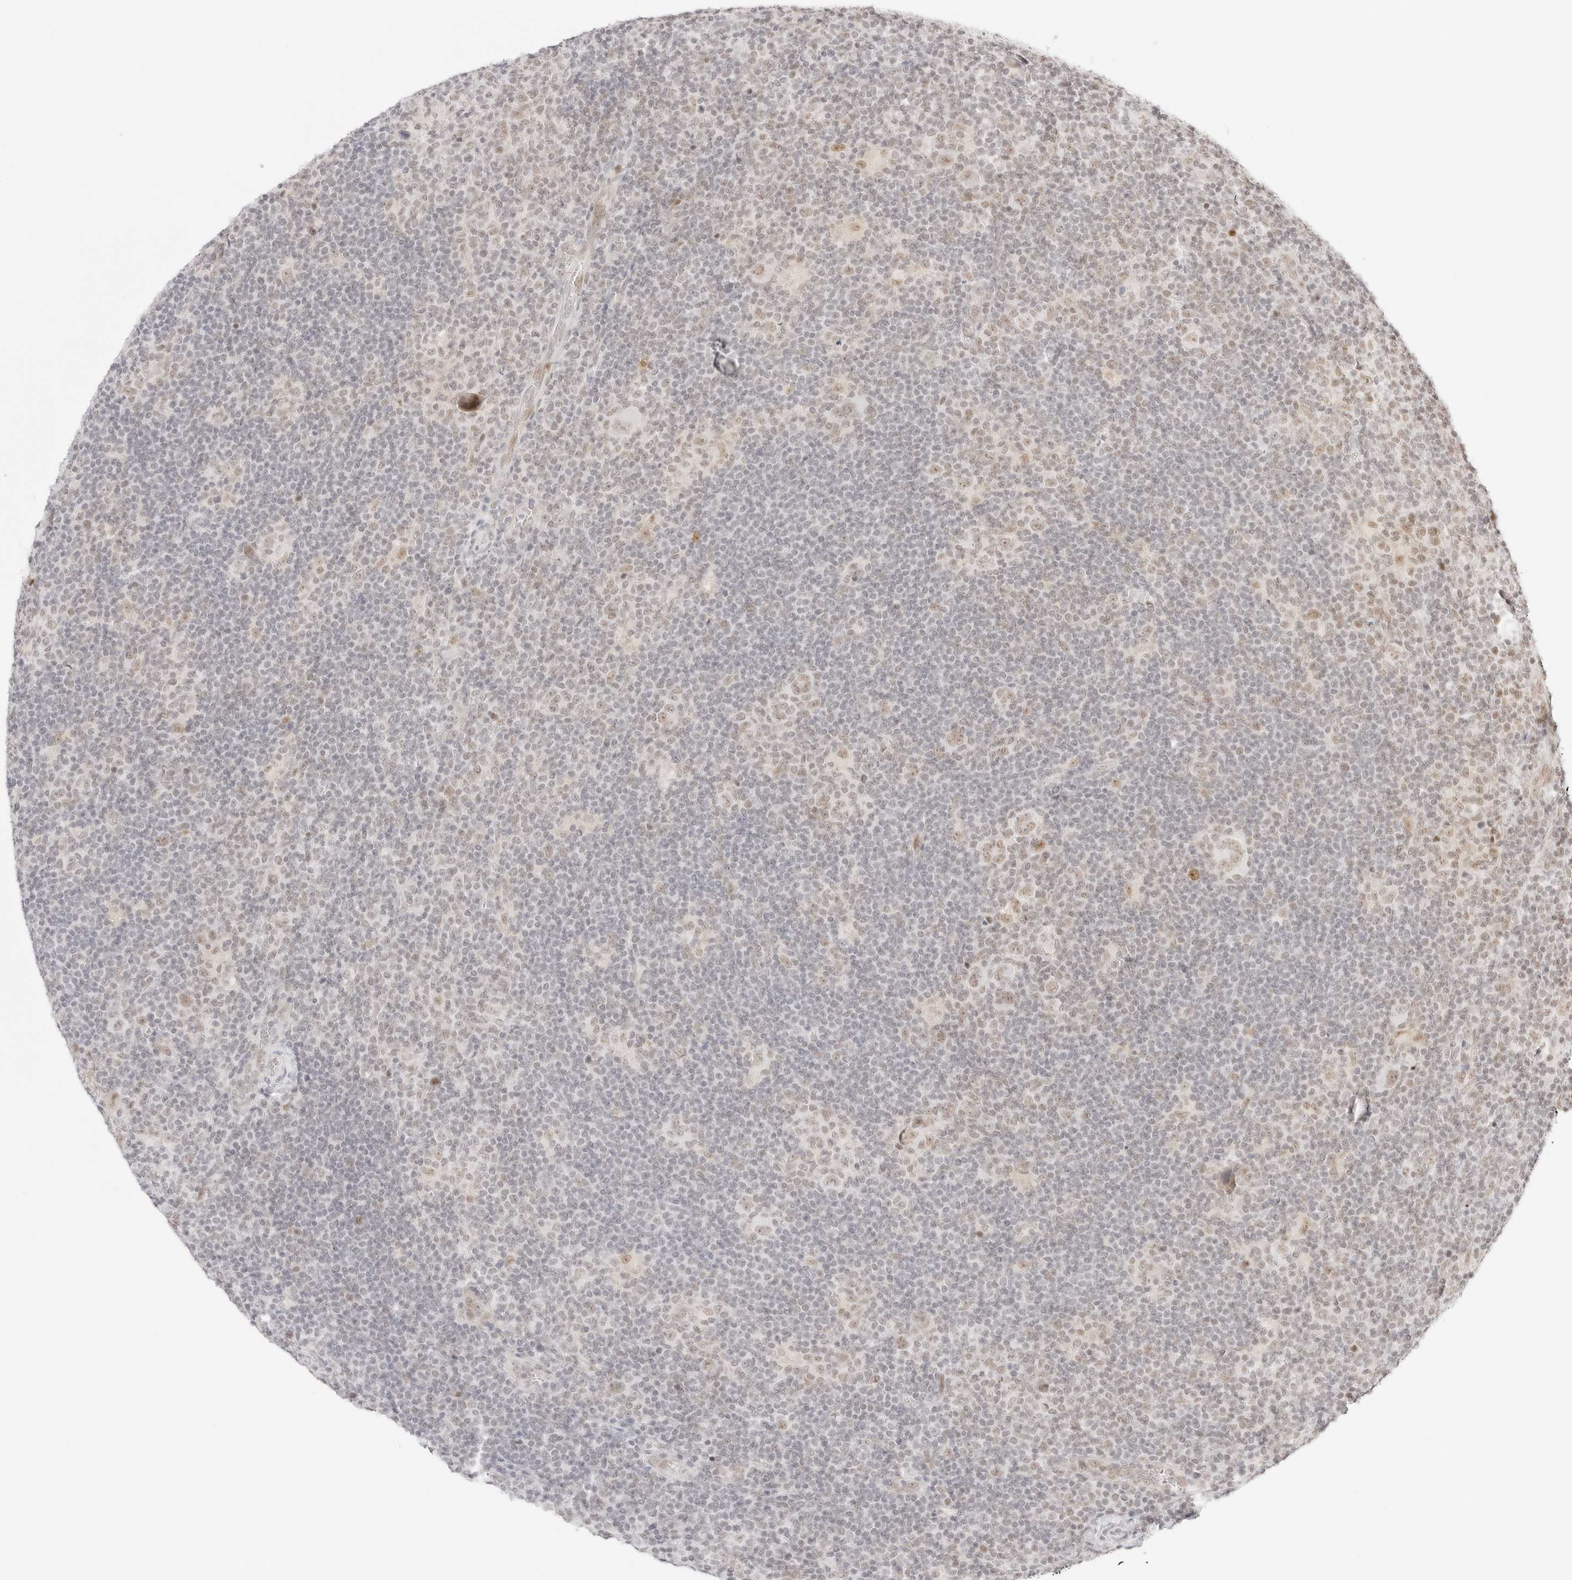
{"staining": {"intensity": "weak", "quantity": "25%-75%", "location": "nuclear"}, "tissue": "lymphoma", "cell_type": "Tumor cells", "image_type": "cancer", "snomed": [{"axis": "morphology", "description": "Hodgkin's disease, NOS"}, {"axis": "topography", "description": "Lymph node"}], "caption": "IHC micrograph of Hodgkin's disease stained for a protein (brown), which exhibits low levels of weak nuclear expression in about 25%-75% of tumor cells.", "gene": "ITGA6", "patient": {"sex": "female", "age": 57}}